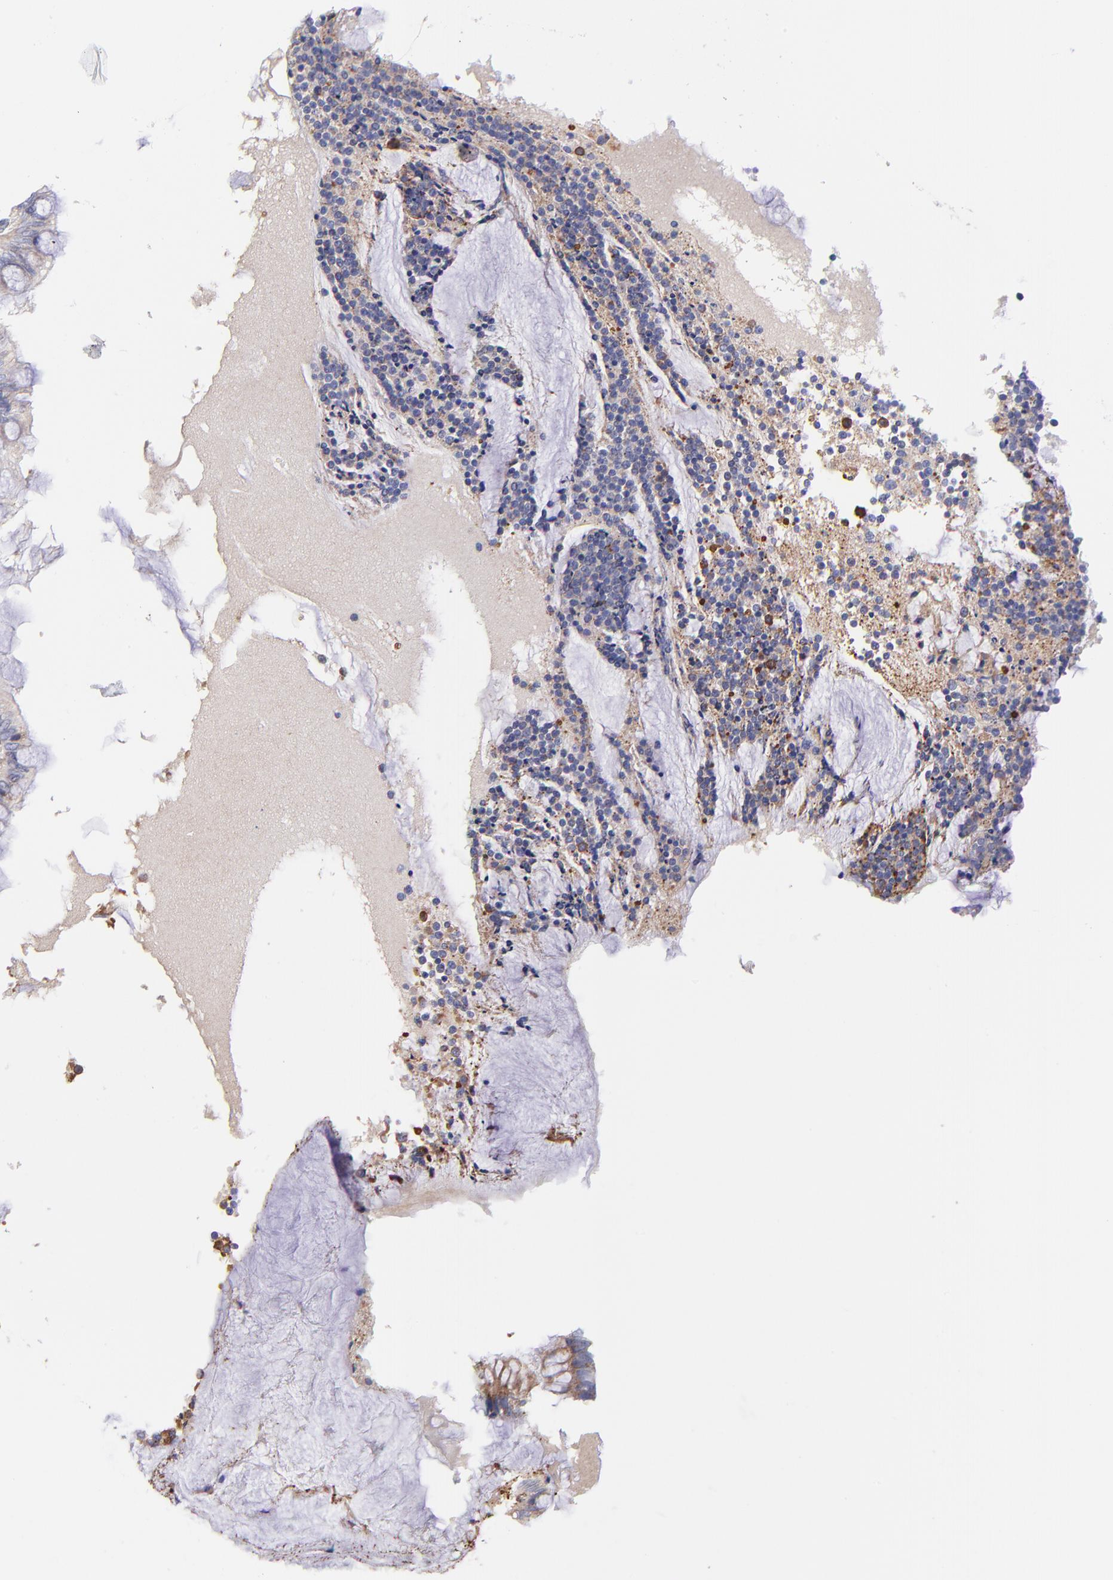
{"staining": {"intensity": "weak", "quantity": ">75%", "location": "cytoplasmic/membranous"}, "tissue": "appendix", "cell_type": "Glandular cells", "image_type": "normal", "snomed": [{"axis": "morphology", "description": "Normal tissue, NOS"}, {"axis": "topography", "description": "Appendix"}], "caption": "DAB (3,3'-diaminobenzidine) immunohistochemical staining of benign human appendix demonstrates weak cytoplasmic/membranous protein expression in about >75% of glandular cells. The staining was performed using DAB to visualize the protein expression in brown, while the nuclei were stained in blue with hematoxylin (Magnification: 20x).", "gene": "PREX1", "patient": {"sex": "female", "age": 66}}